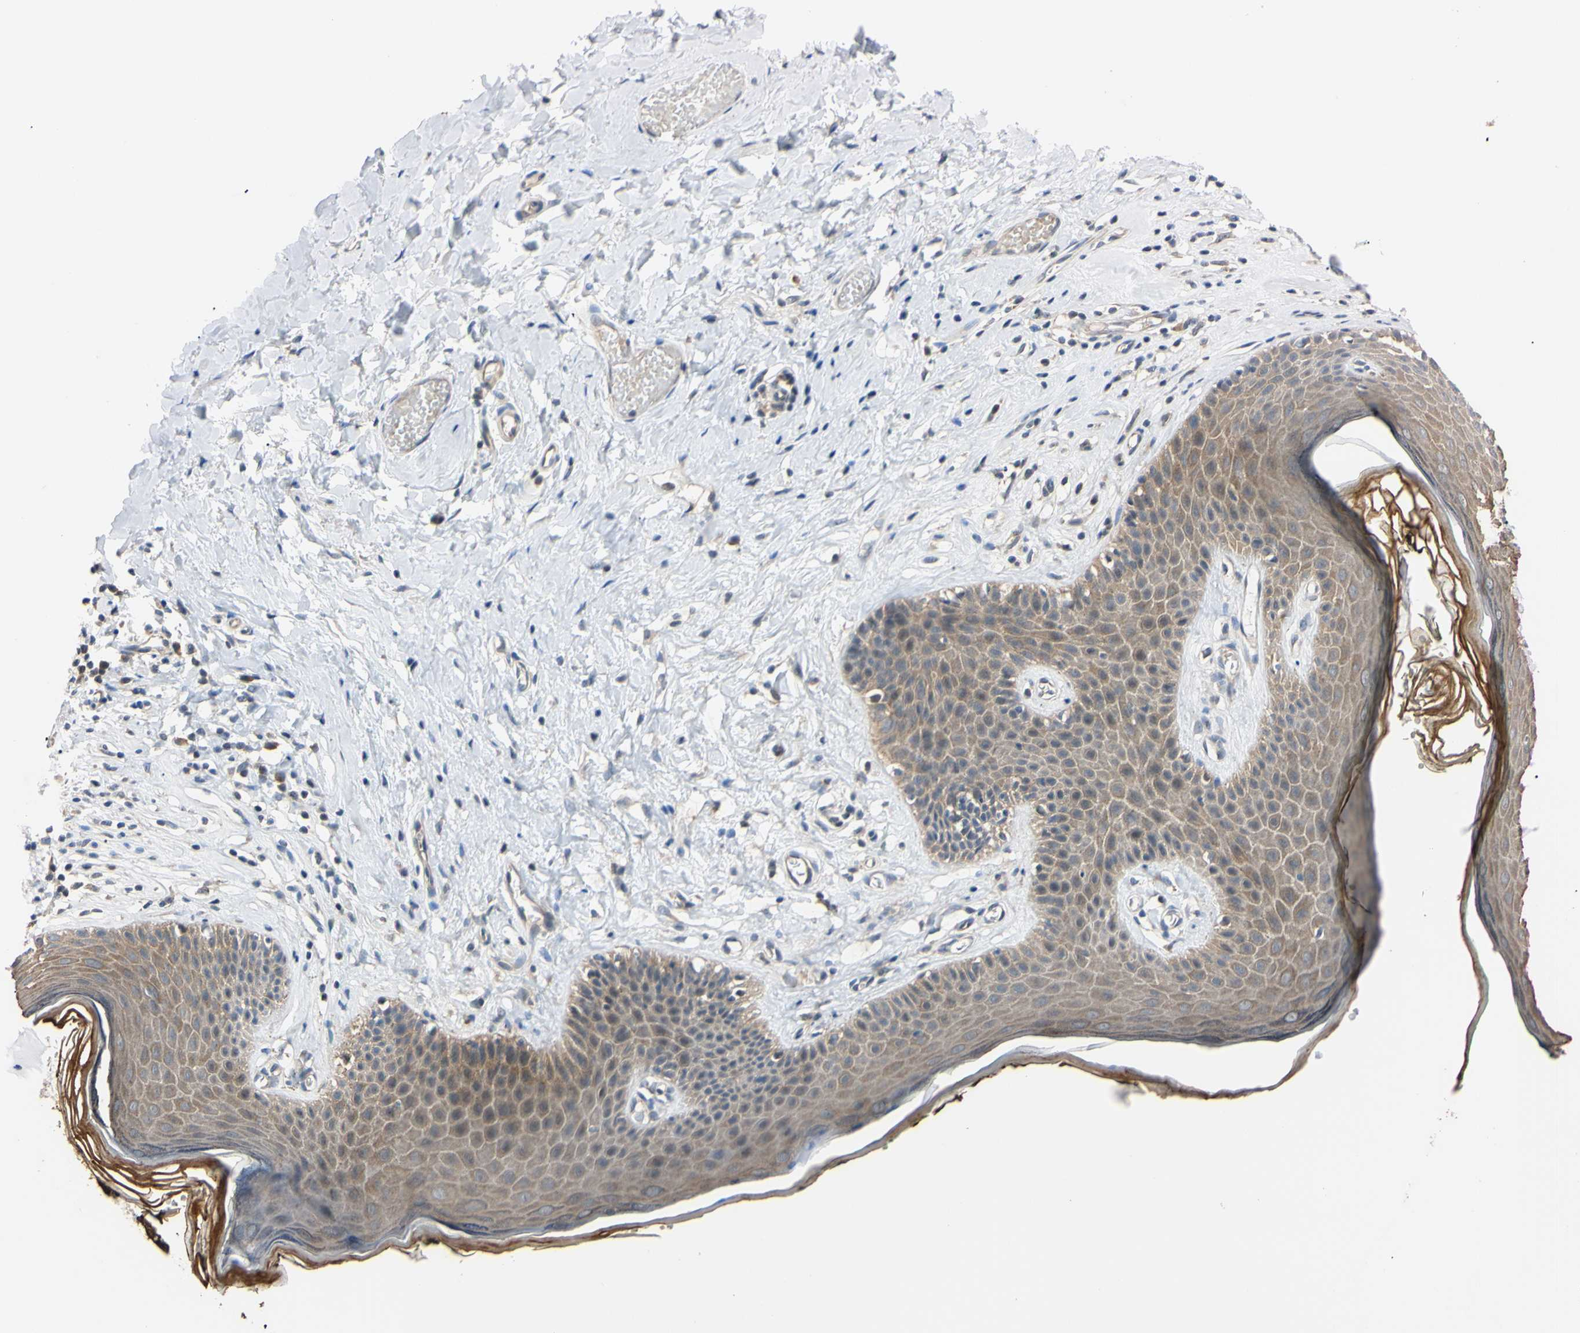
{"staining": {"intensity": "weak", "quantity": ">75%", "location": "cytoplasmic/membranous"}, "tissue": "skin", "cell_type": "Epidermal cells", "image_type": "normal", "snomed": [{"axis": "morphology", "description": "Normal tissue, NOS"}, {"axis": "morphology", "description": "Inflammation, NOS"}, {"axis": "topography", "description": "Vulva"}], "caption": "Immunohistochemical staining of unremarkable human skin demonstrates >75% levels of weak cytoplasmic/membranous protein expression in about >75% of epidermal cells. (IHC, brightfield microscopy, high magnification).", "gene": "RARS1", "patient": {"sex": "female", "age": 84}}